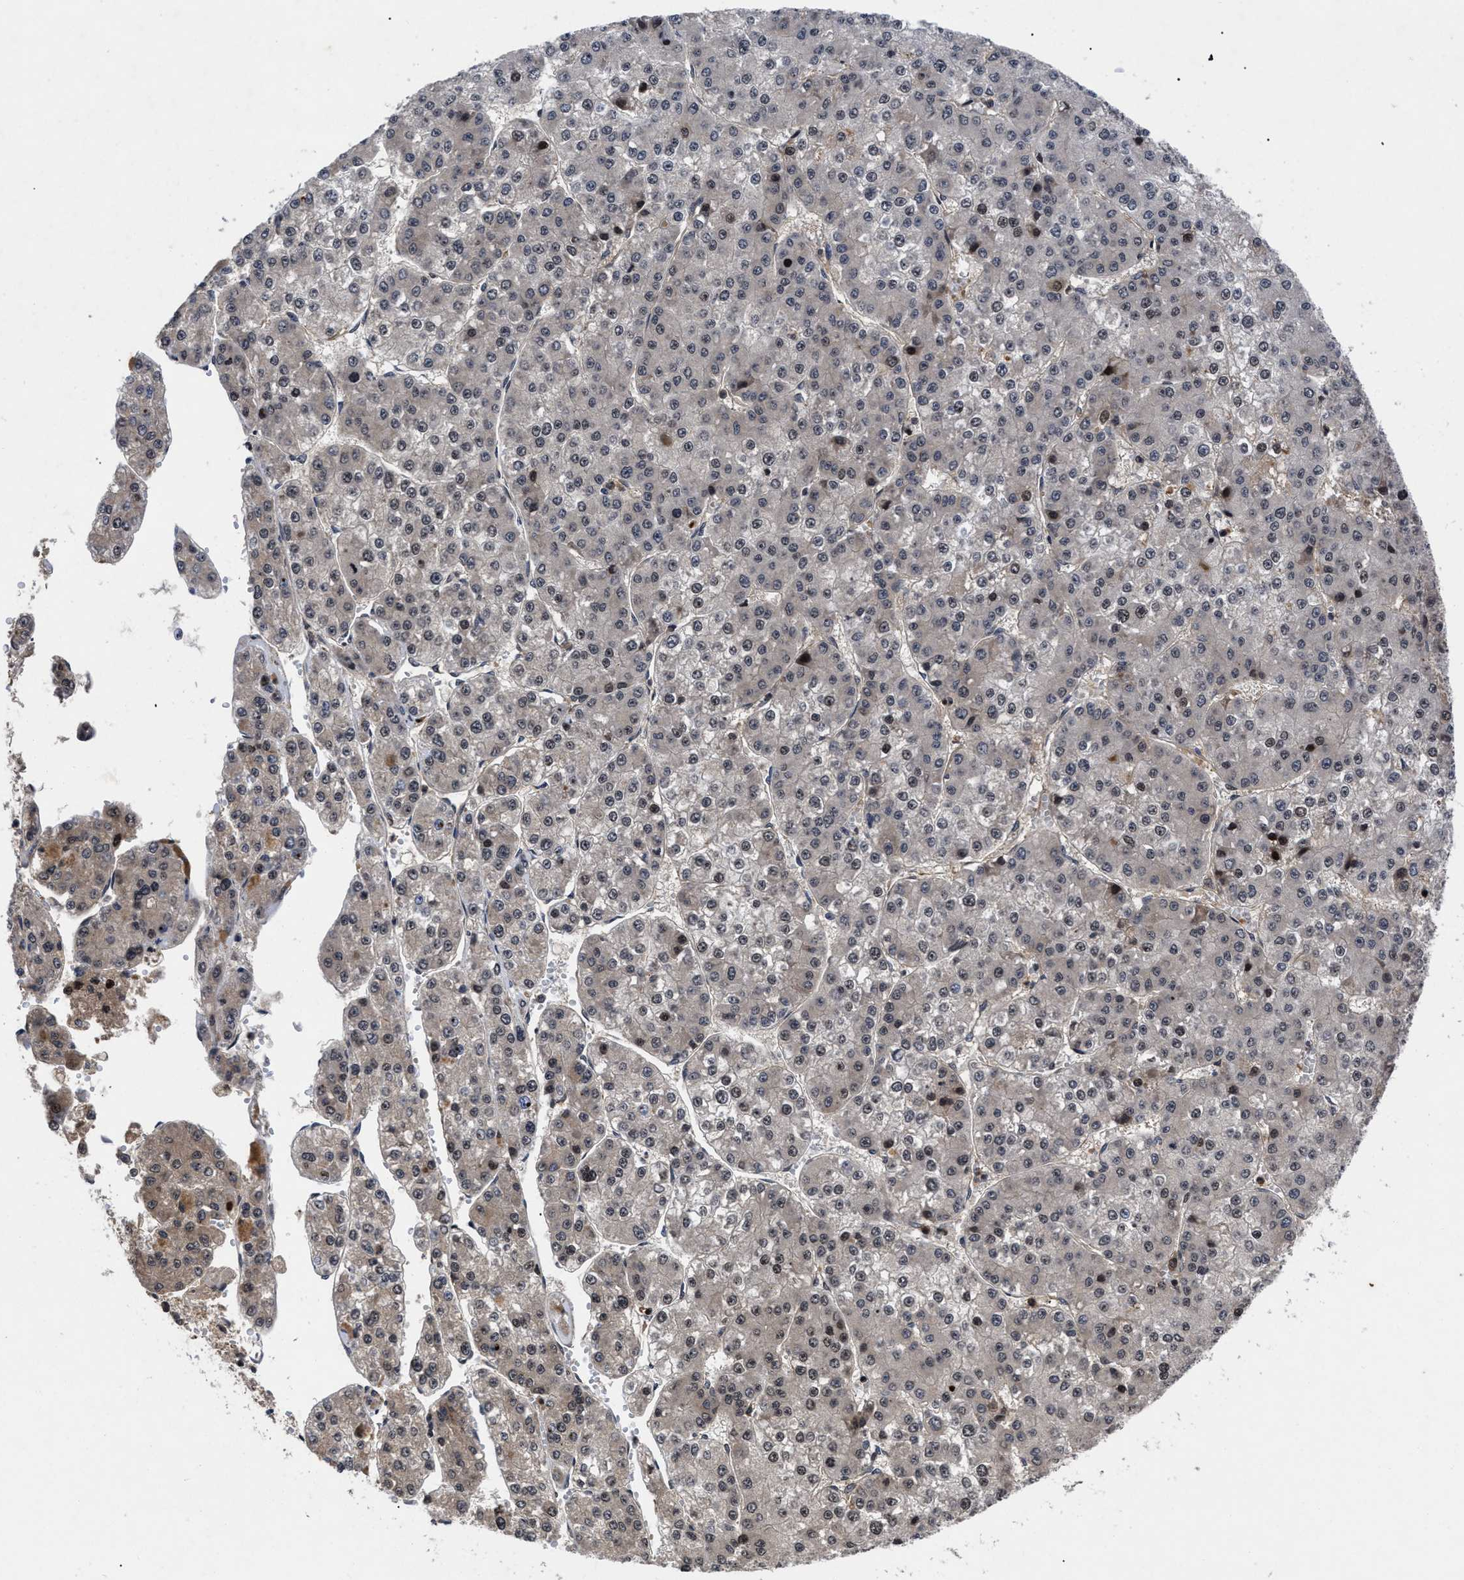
{"staining": {"intensity": "weak", "quantity": "<25%", "location": "nuclear"}, "tissue": "liver cancer", "cell_type": "Tumor cells", "image_type": "cancer", "snomed": [{"axis": "morphology", "description": "Carcinoma, Hepatocellular, NOS"}, {"axis": "topography", "description": "Liver"}], "caption": "A high-resolution micrograph shows immunohistochemistry staining of liver hepatocellular carcinoma, which shows no significant expression in tumor cells. The staining is performed using DAB (3,3'-diaminobenzidine) brown chromogen with nuclei counter-stained in using hematoxylin.", "gene": "FAM200A", "patient": {"sex": "female", "age": 73}}